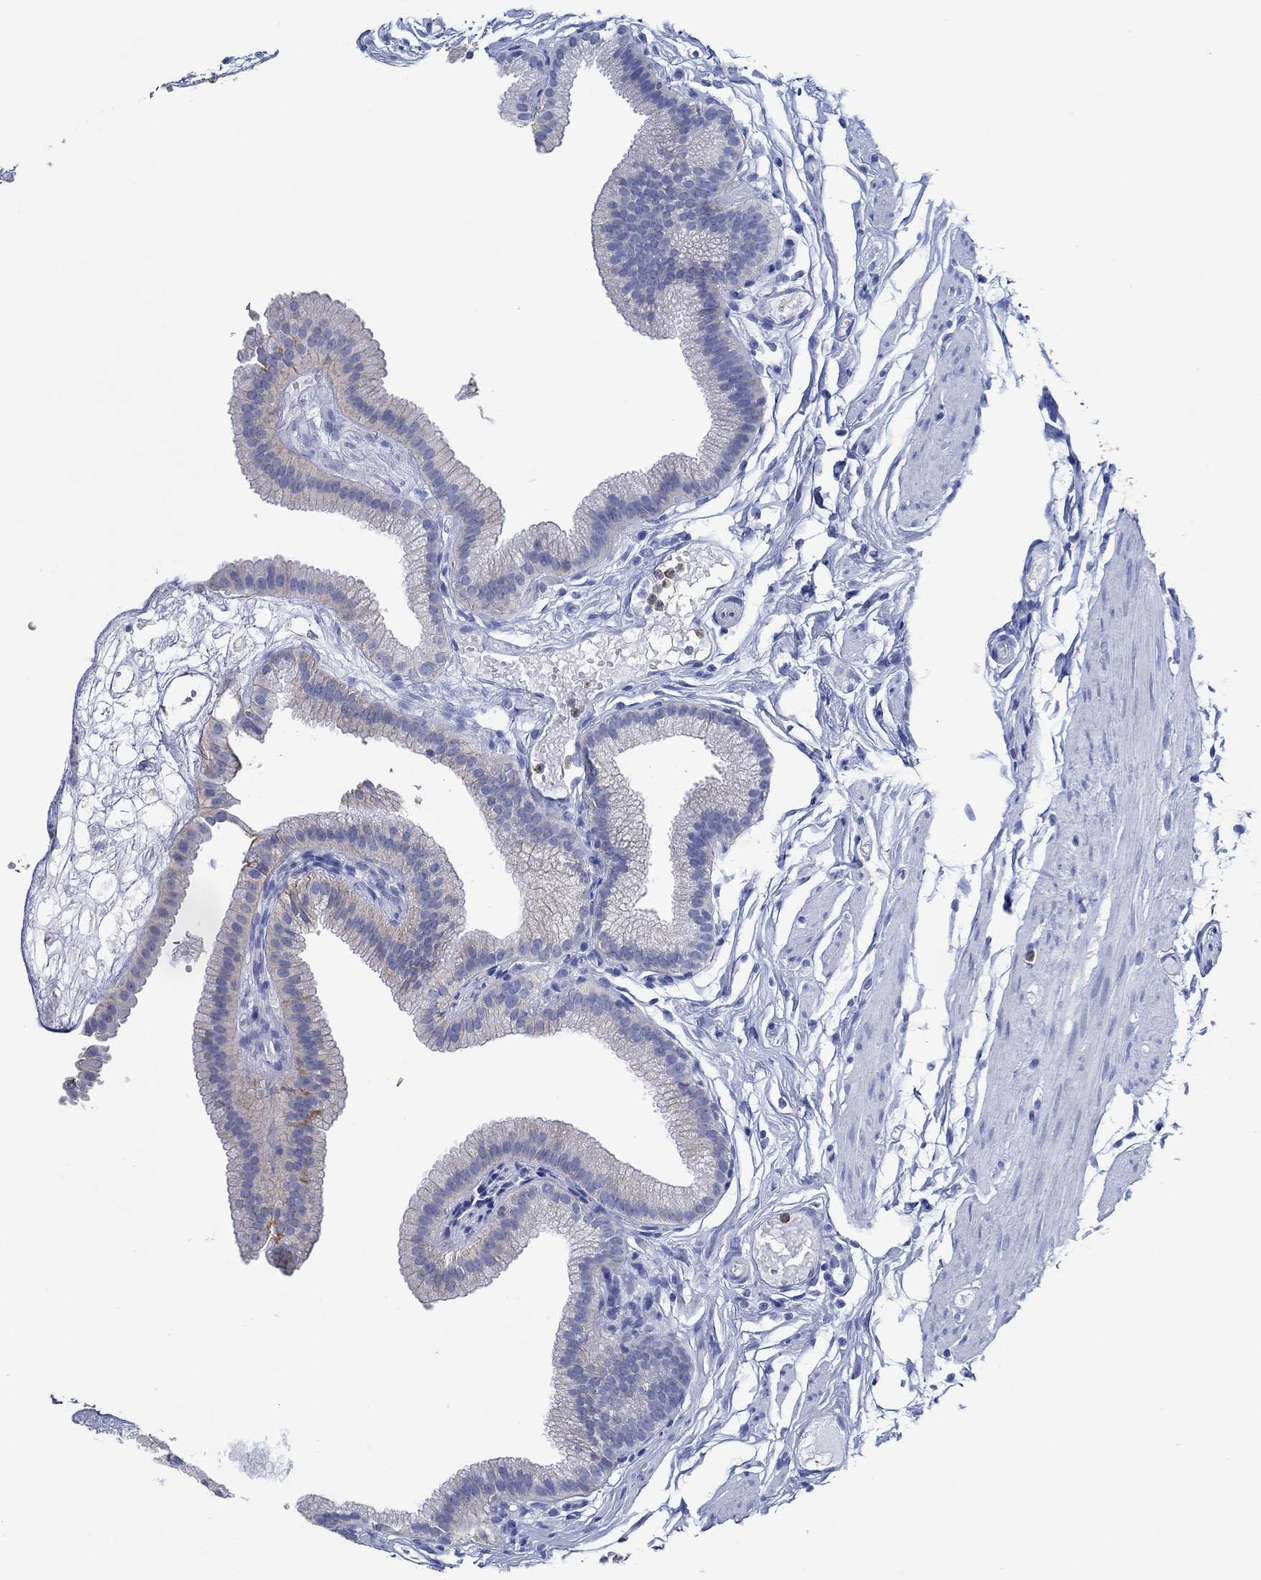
{"staining": {"intensity": "weak", "quantity": "<25%", "location": "cytoplasmic/membranous"}, "tissue": "gallbladder", "cell_type": "Glandular cells", "image_type": "normal", "snomed": [{"axis": "morphology", "description": "Normal tissue, NOS"}, {"axis": "topography", "description": "Gallbladder"}], "caption": "Normal gallbladder was stained to show a protein in brown. There is no significant positivity in glandular cells. Nuclei are stained in blue.", "gene": "ZNF671", "patient": {"sex": "female", "age": 45}}